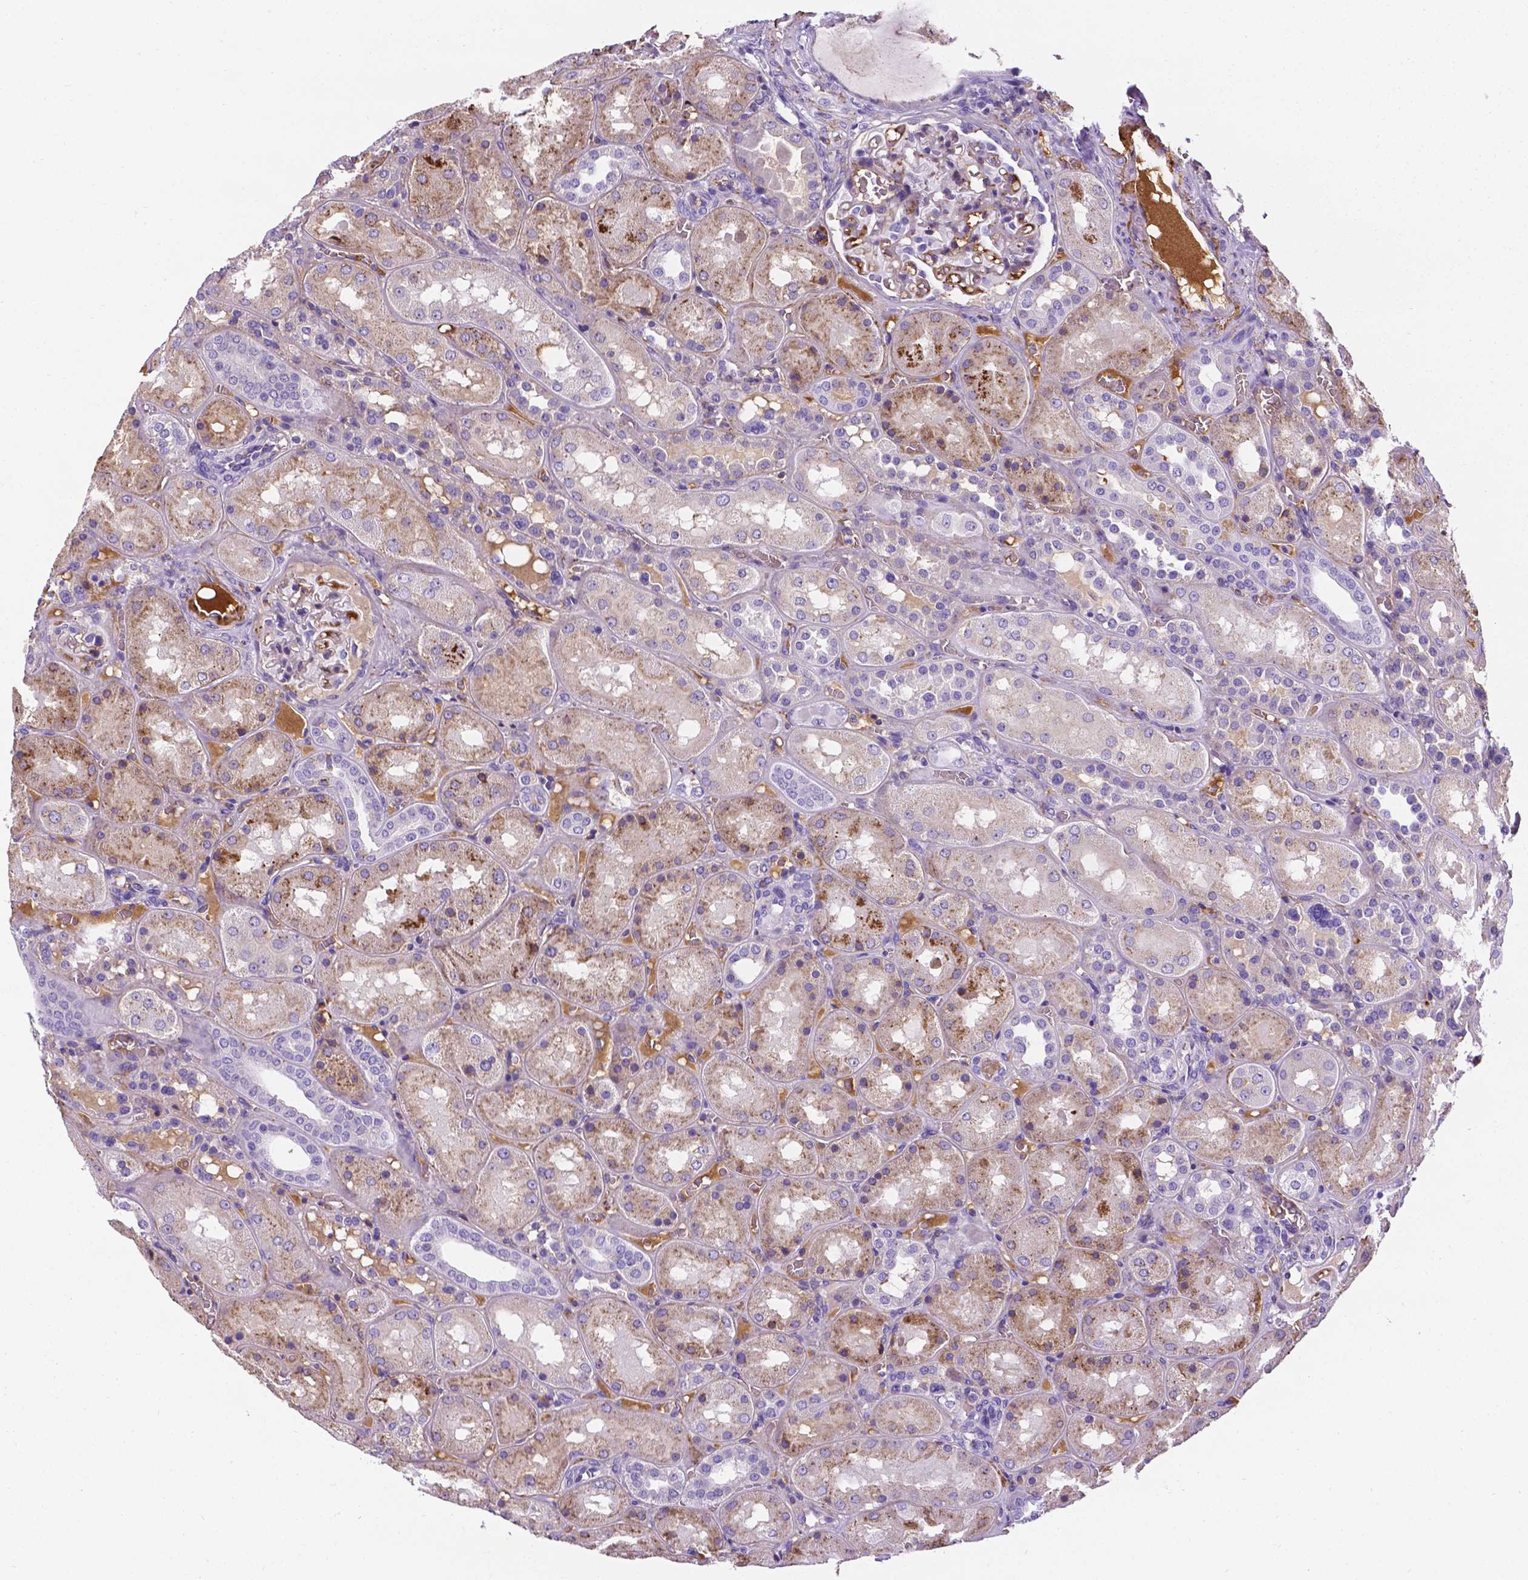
{"staining": {"intensity": "moderate", "quantity": "<25%", "location": "cytoplasmic/membranous"}, "tissue": "kidney", "cell_type": "Cells in glomeruli", "image_type": "normal", "snomed": [{"axis": "morphology", "description": "Normal tissue, NOS"}, {"axis": "topography", "description": "Kidney"}], "caption": "Cells in glomeruli show low levels of moderate cytoplasmic/membranous staining in approximately <25% of cells in normal human kidney. Ihc stains the protein of interest in brown and the nuclei are stained blue.", "gene": "APOE", "patient": {"sex": "male", "age": 73}}